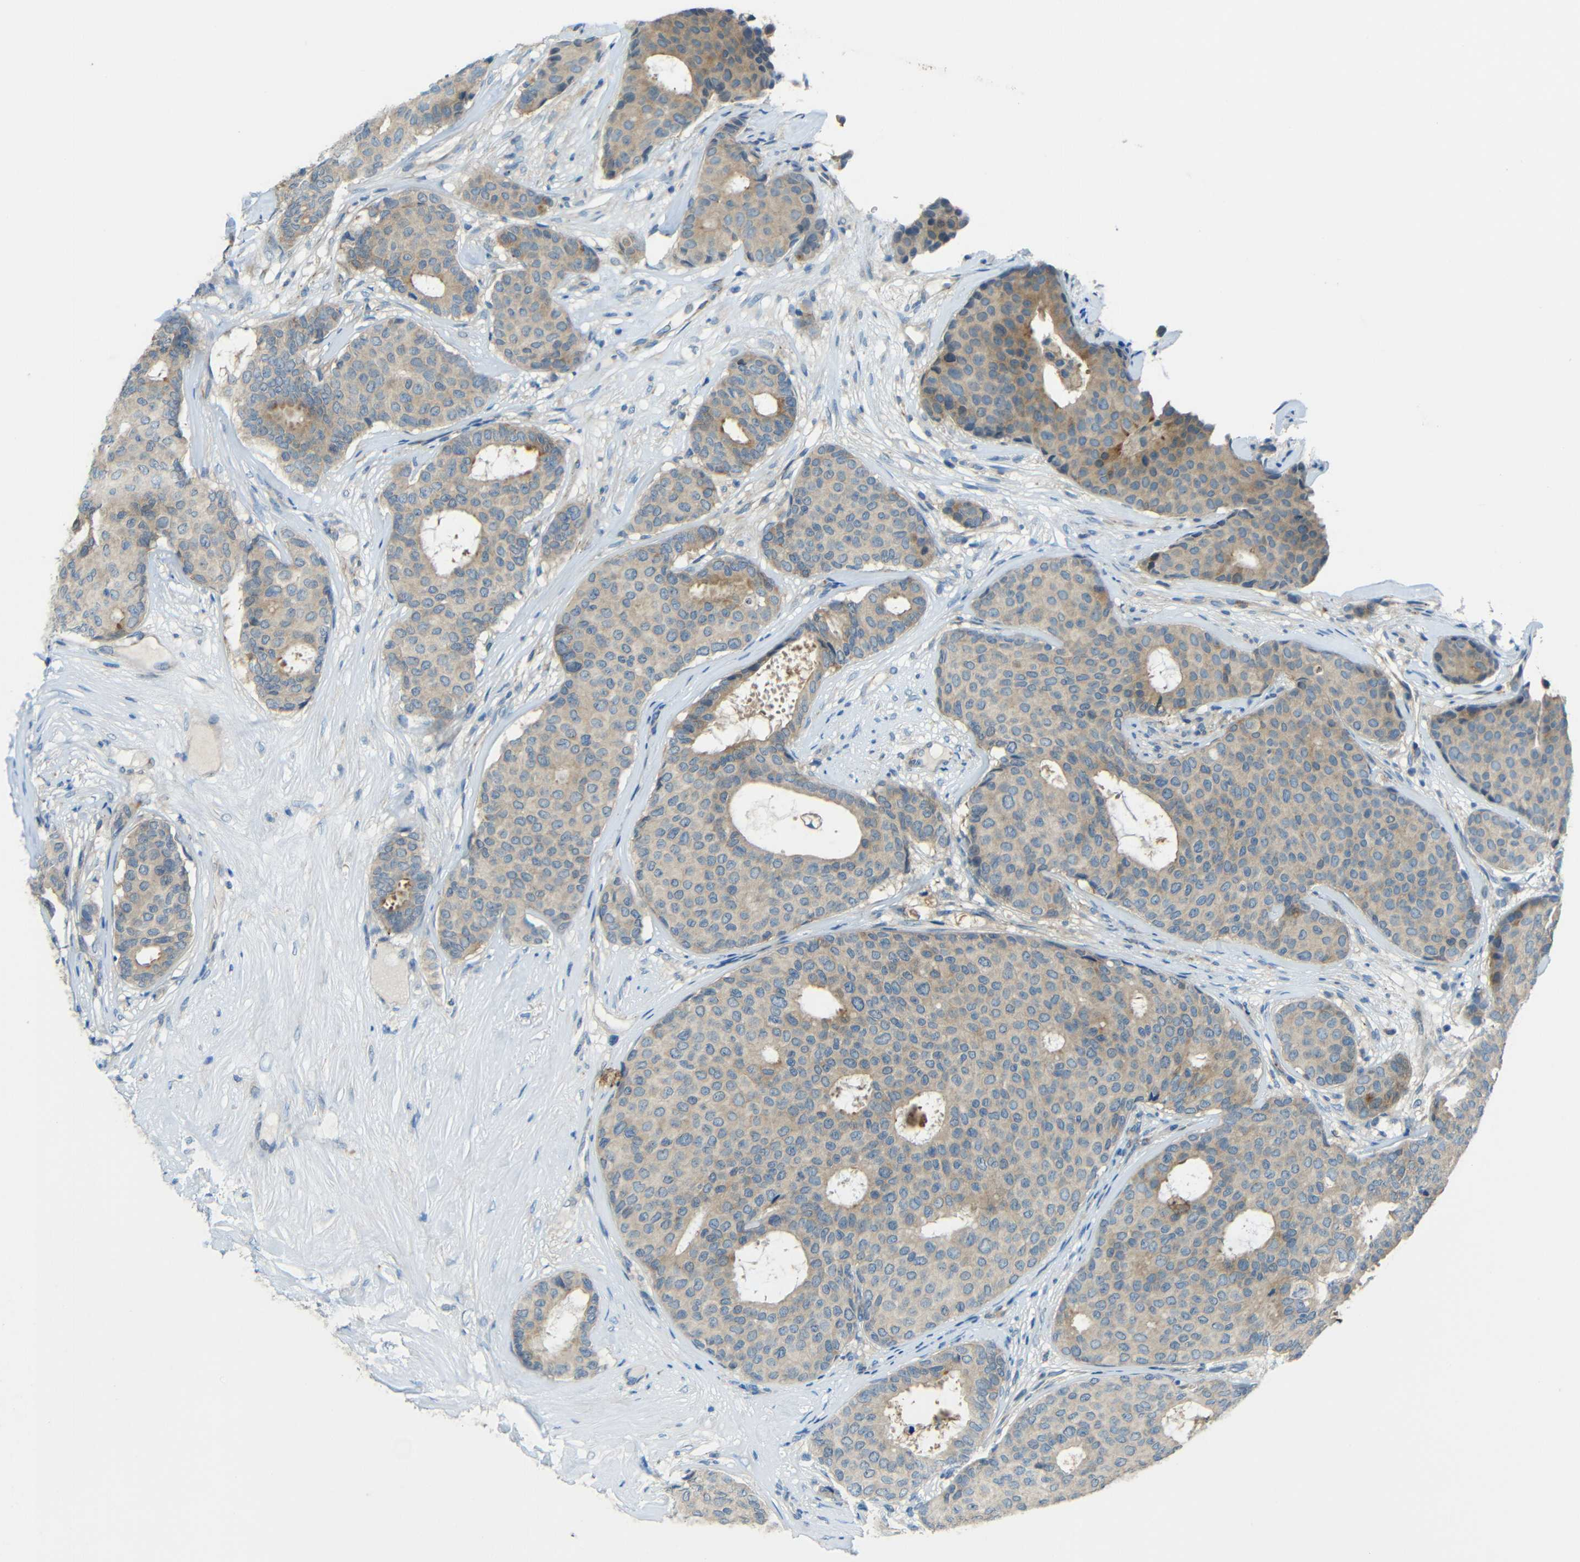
{"staining": {"intensity": "weak", "quantity": ">75%", "location": "cytoplasmic/membranous"}, "tissue": "breast cancer", "cell_type": "Tumor cells", "image_type": "cancer", "snomed": [{"axis": "morphology", "description": "Duct carcinoma"}, {"axis": "topography", "description": "Breast"}], "caption": "There is low levels of weak cytoplasmic/membranous positivity in tumor cells of breast cancer (infiltrating ductal carcinoma), as demonstrated by immunohistochemical staining (brown color).", "gene": "CYP26B1", "patient": {"sex": "female", "age": 75}}